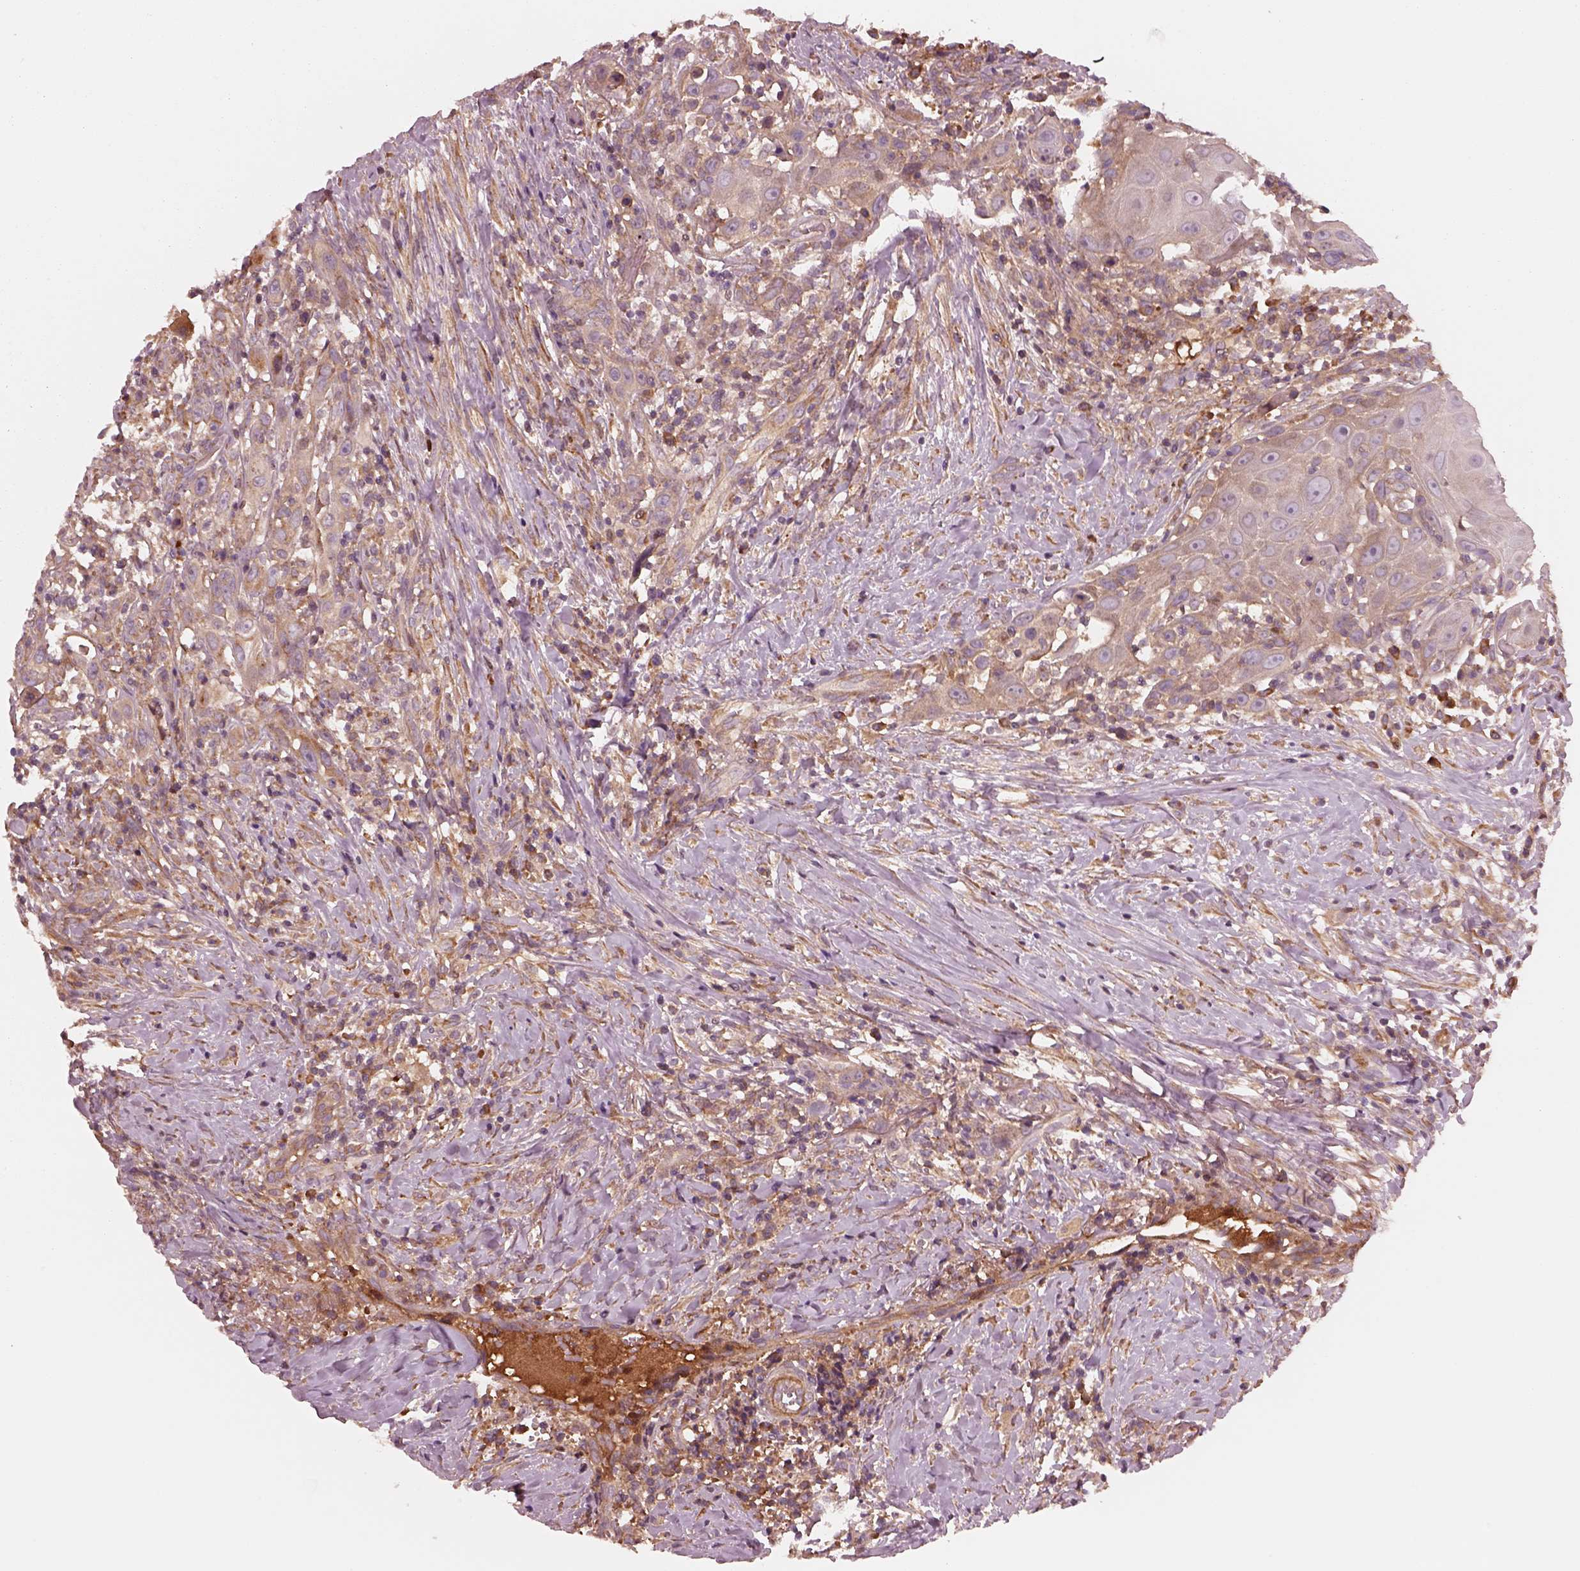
{"staining": {"intensity": "weak", "quantity": "25%-75%", "location": "cytoplasmic/membranous"}, "tissue": "head and neck cancer", "cell_type": "Tumor cells", "image_type": "cancer", "snomed": [{"axis": "morphology", "description": "Squamous cell carcinoma, NOS"}, {"axis": "topography", "description": "Head-Neck"}], "caption": "A brown stain shows weak cytoplasmic/membranous expression of a protein in human head and neck squamous cell carcinoma tumor cells. (DAB IHC with brightfield microscopy, high magnification).", "gene": "ASCC2", "patient": {"sex": "female", "age": 95}}